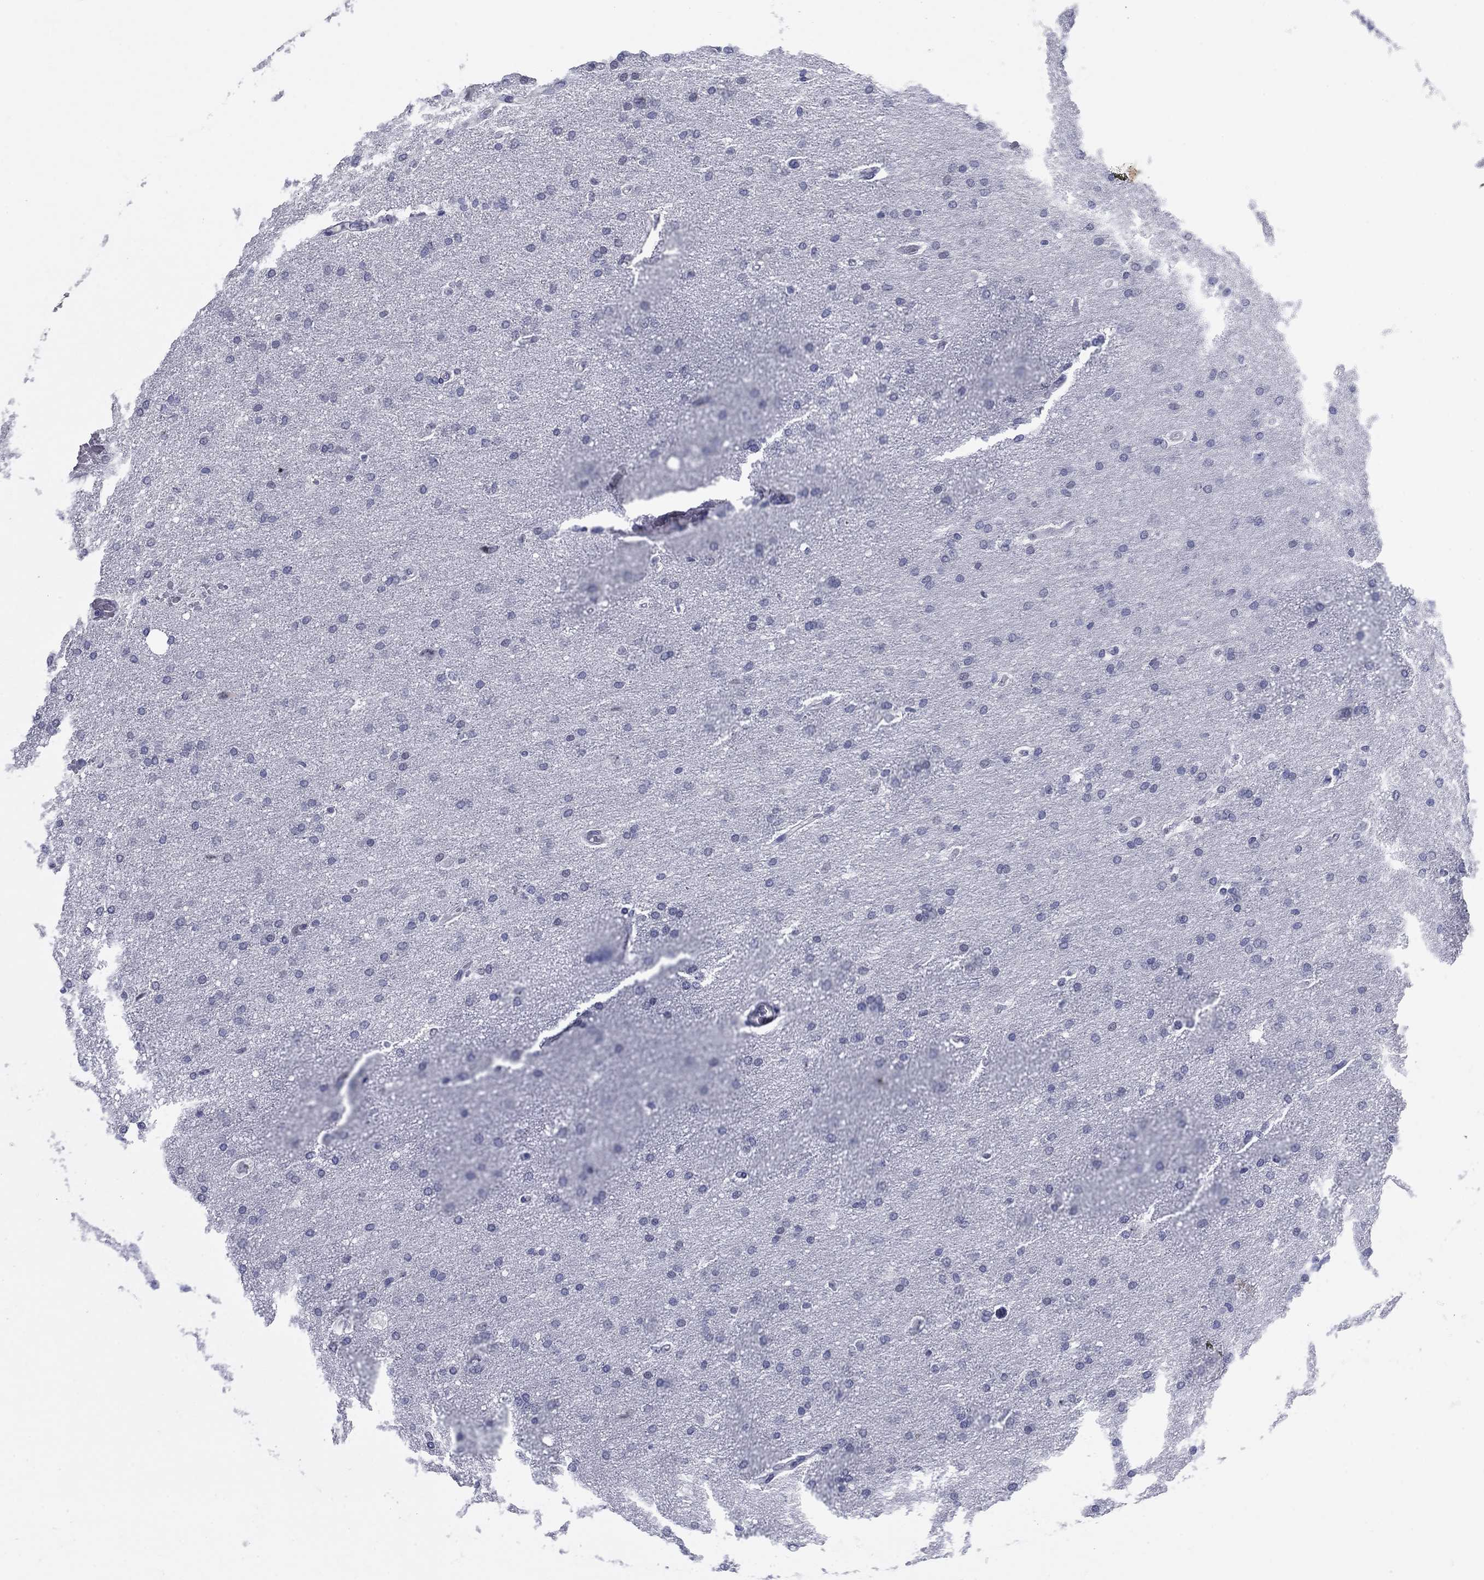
{"staining": {"intensity": "negative", "quantity": "none", "location": "none"}, "tissue": "glioma", "cell_type": "Tumor cells", "image_type": "cancer", "snomed": [{"axis": "morphology", "description": "Glioma, malignant, Low grade"}, {"axis": "topography", "description": "Brain"}], "caption": "Glioma was stained to show a protein in brown. There is no significant expression in tumor cells.", "gene": "KRT75", "patient": {"sex": "female", "age": 37}}